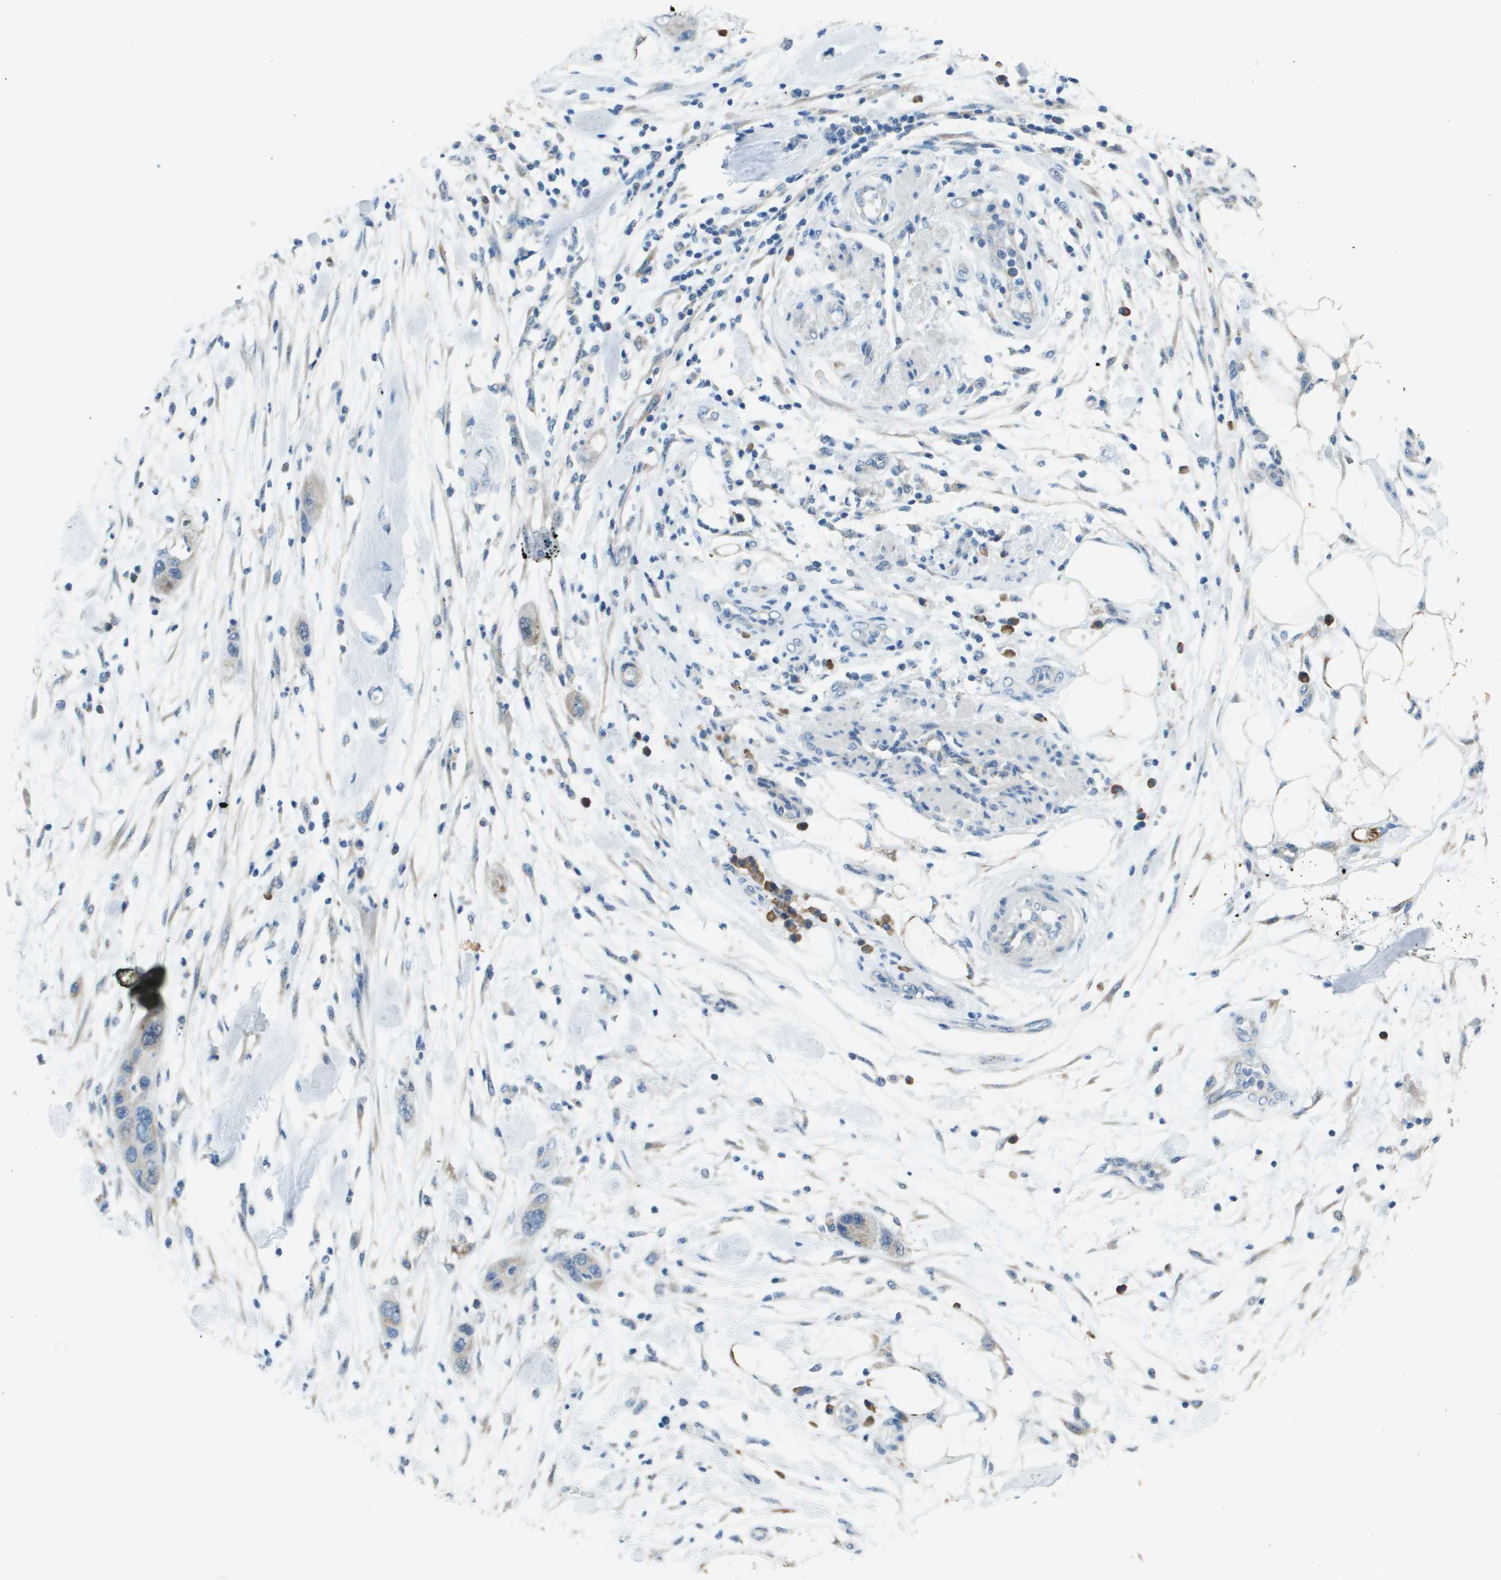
{"staining": {"intensity": "negative", "quantity": "none", "location": "none"}, "tissue": "pancreatic cancer", "cell_type": "Tumor cells", "image_type": "cancer", "snomed": [{"axis": "morphology", "description": "Normal tissue, NOS"}, {"axis": "morphology", "description": "Adenocarcinoma, NOS"}, {"axis": "topography", "description": "Pancreas"}], "caption": "There is no significant staining in tumor cells of adenocarcinoma (pancreatic). (Brightfield microscopy of DAB (3,3'-diaminobenzidine) immunohistochemistry (IHC) at high magnification).", "gene": "SDC1", "patient": {"sex": "female", "age": 71}}